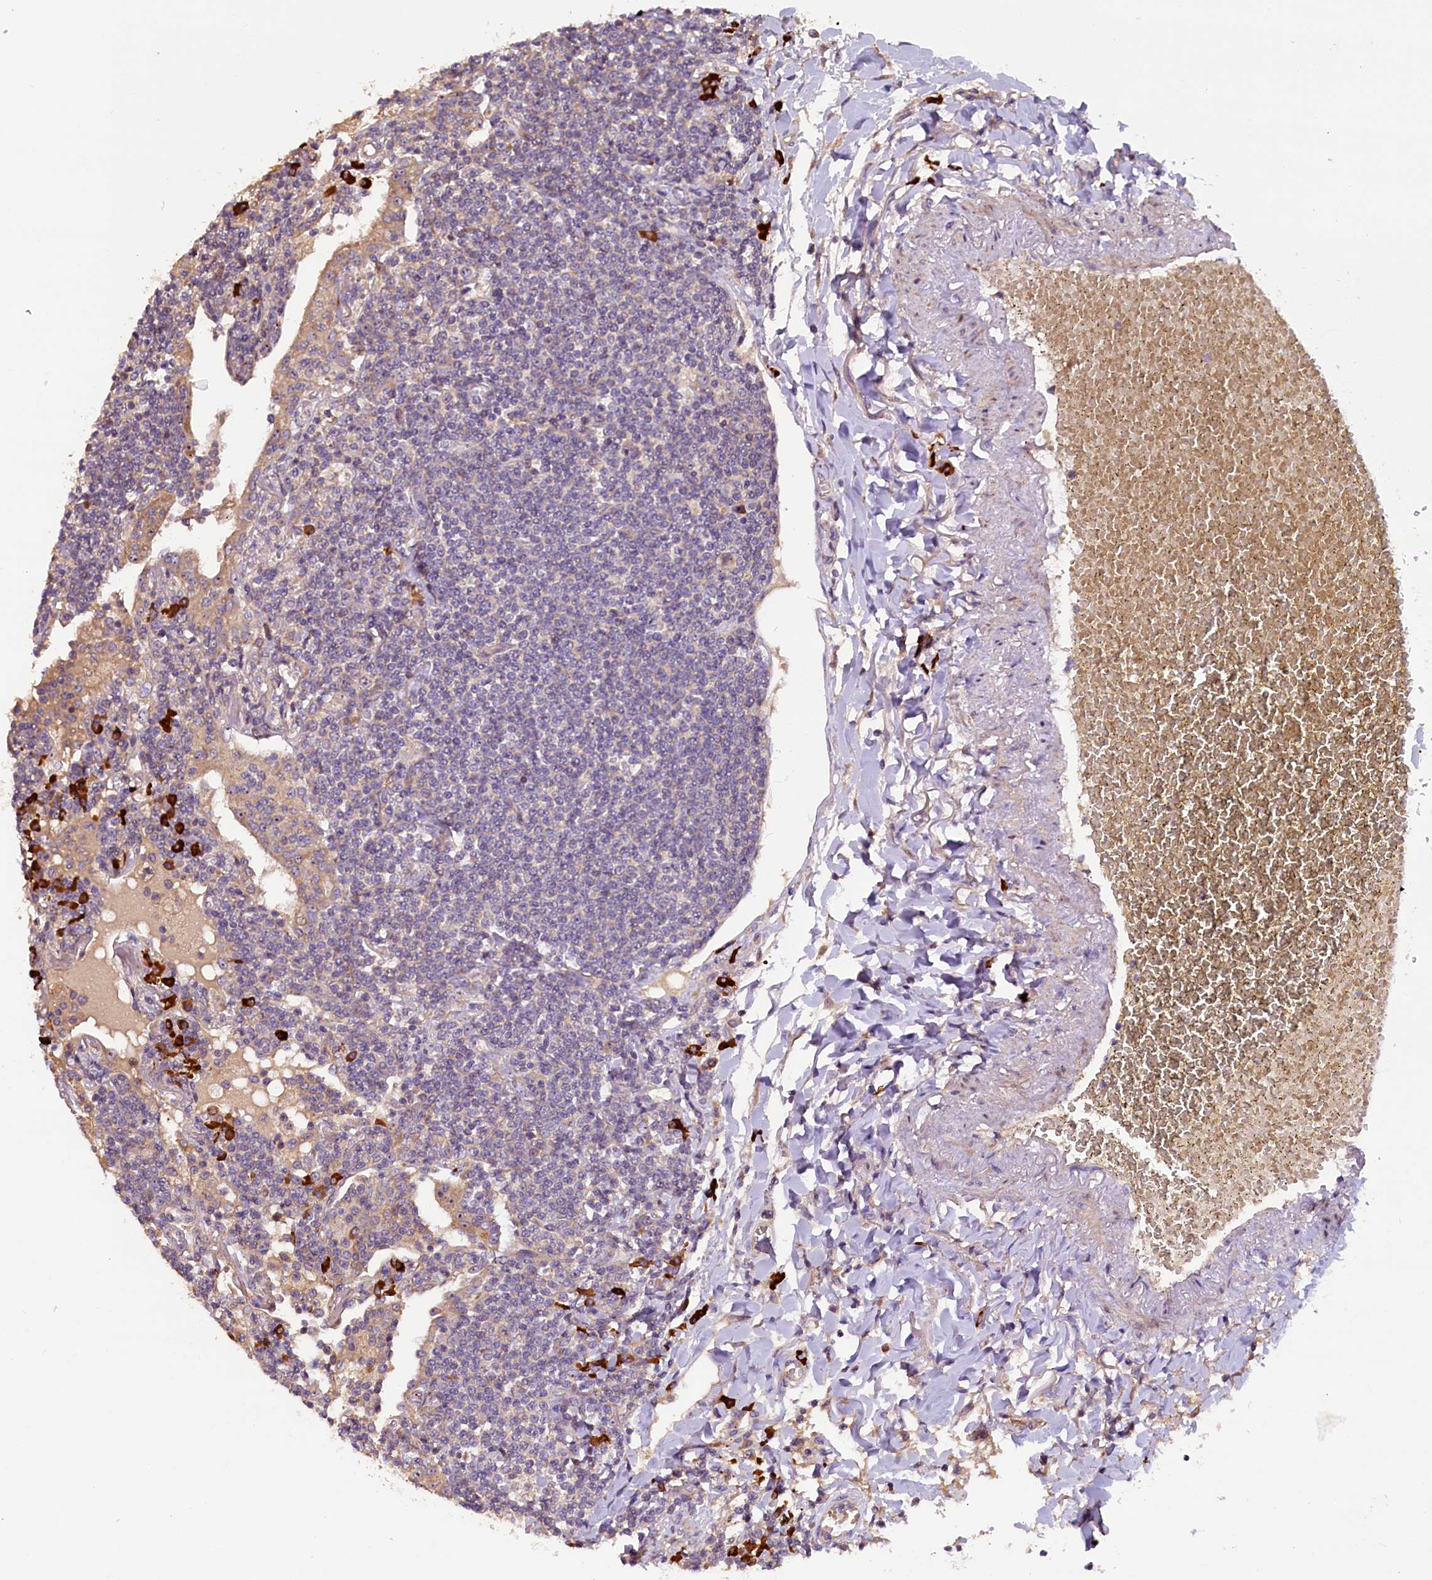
{"staining": {"intensity": "negative", "quantity": "none", "location": "none"}, "tissue": "lymphoma", "cell_type": "Tumor cells", "image_type": "cancer", "snomed": [{"axis": "morphology", "description": "Malignant lymphoma, non-Hodgkin's type, Low grade"}, {"axis": "topography", "description": "Lung"}], "caption": "Photomicrograph shows no protein positivity in tumor cells of malignant lymphoma, non-Hodgkin's type (low-grade) tissue.", "gene": "FRY", "patient": {"sex": "female", "age": 71}}